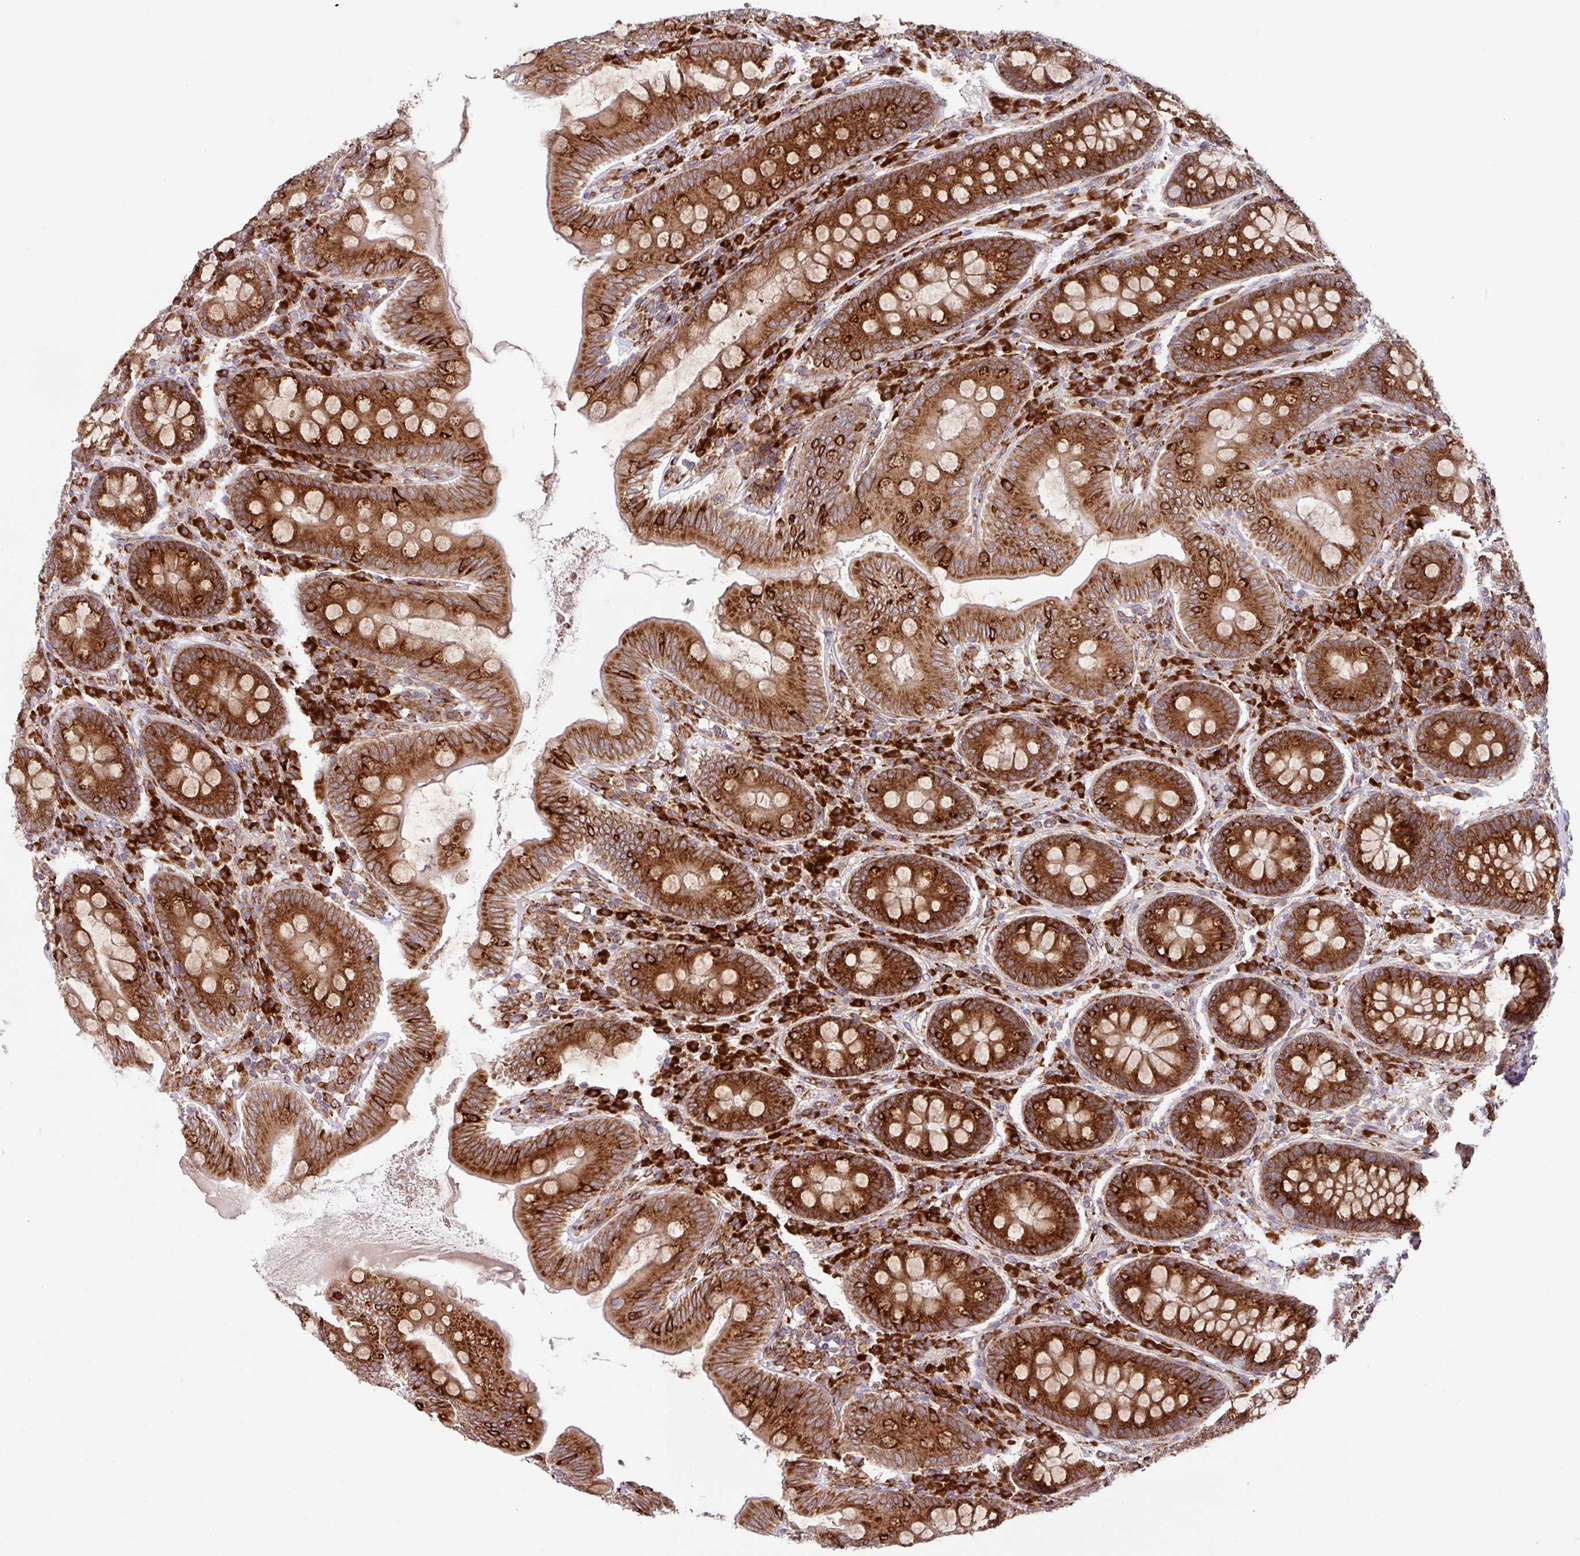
{"staining": {"intensity": "strong", "quantity": ">75%", "location": "cytoplasmic/membranous"}, "tissue": "appendix", "cell_type": "Glandular cells", "image_type": "normal", "snomed": [{"axis": "morphology", "description": "Normal tissue, NOS"}, {"axis": "topography", "description": "Appendix"}], "caption": "Immunohistochemistry photomicrograph of benign appendix: appendix stained using immunohistochemistry exhibits high levels of strong protein expression localized specifically in the cytoplasmic/membranous of glandular cells, appearing as a cytoplasmic/membranous brown color.", "gene": "SLC39A7", "patient": {"sex": "male", "age": 71}}